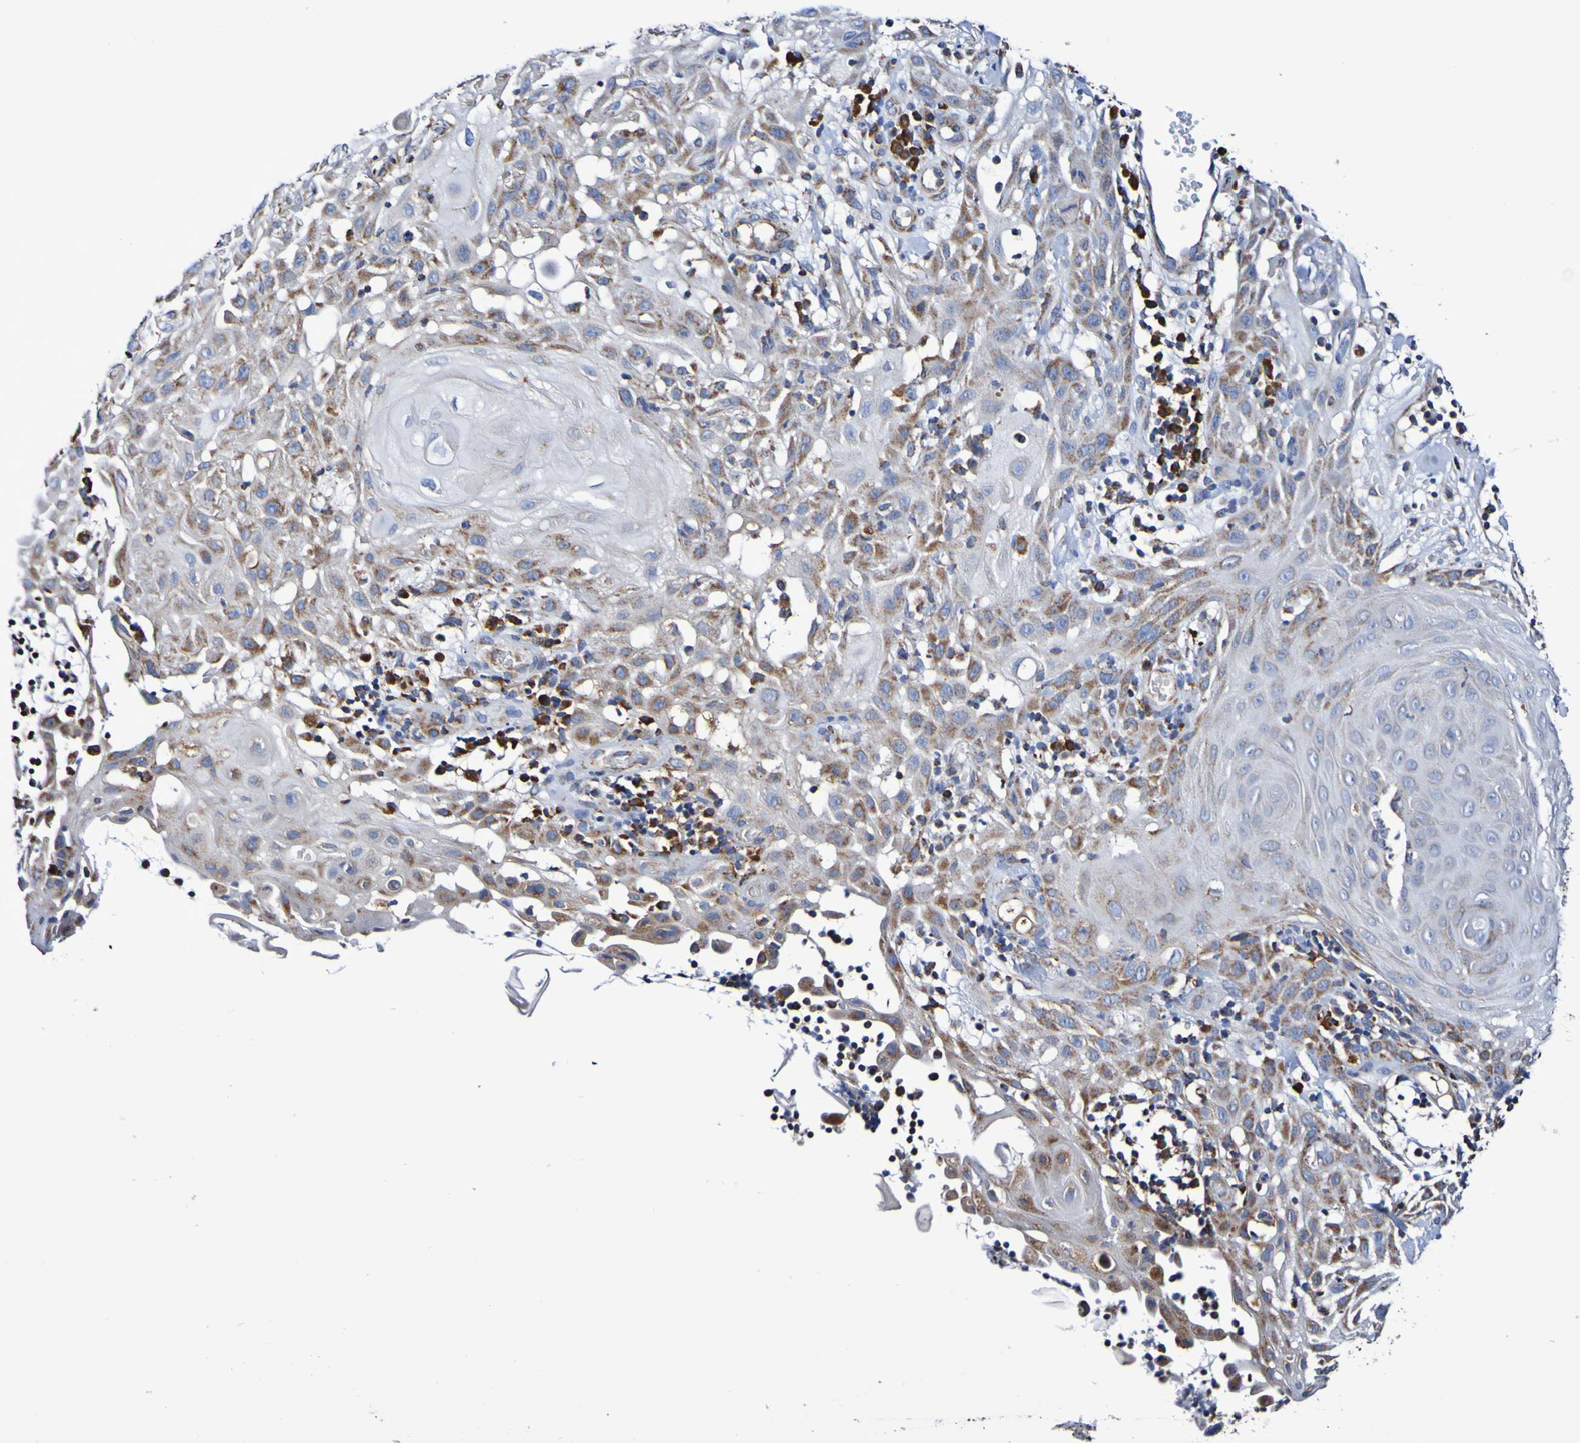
{"staining": {"intensity": "weak", "quantity": "25%-75%", "location": "cytoplasmic/membranous"}, "tissue": "skin cancer", "cell_type": "Tumor cells", "image_type": "cancer", "snomed": [{"axis": "morphology", "description": "Squamous cell carcinoma, NOS"}, {"axis": "topography", "description": "Skin"}], "caption": "Protein expression analysis of human skin cancer (squamous cell carcinoma) reveals weak cytoplasmic/membranous staining in approximately 25%-75% of tumor cells.", "gene": "IL18R1", "patient": {"sex": "male", "age": 24}}